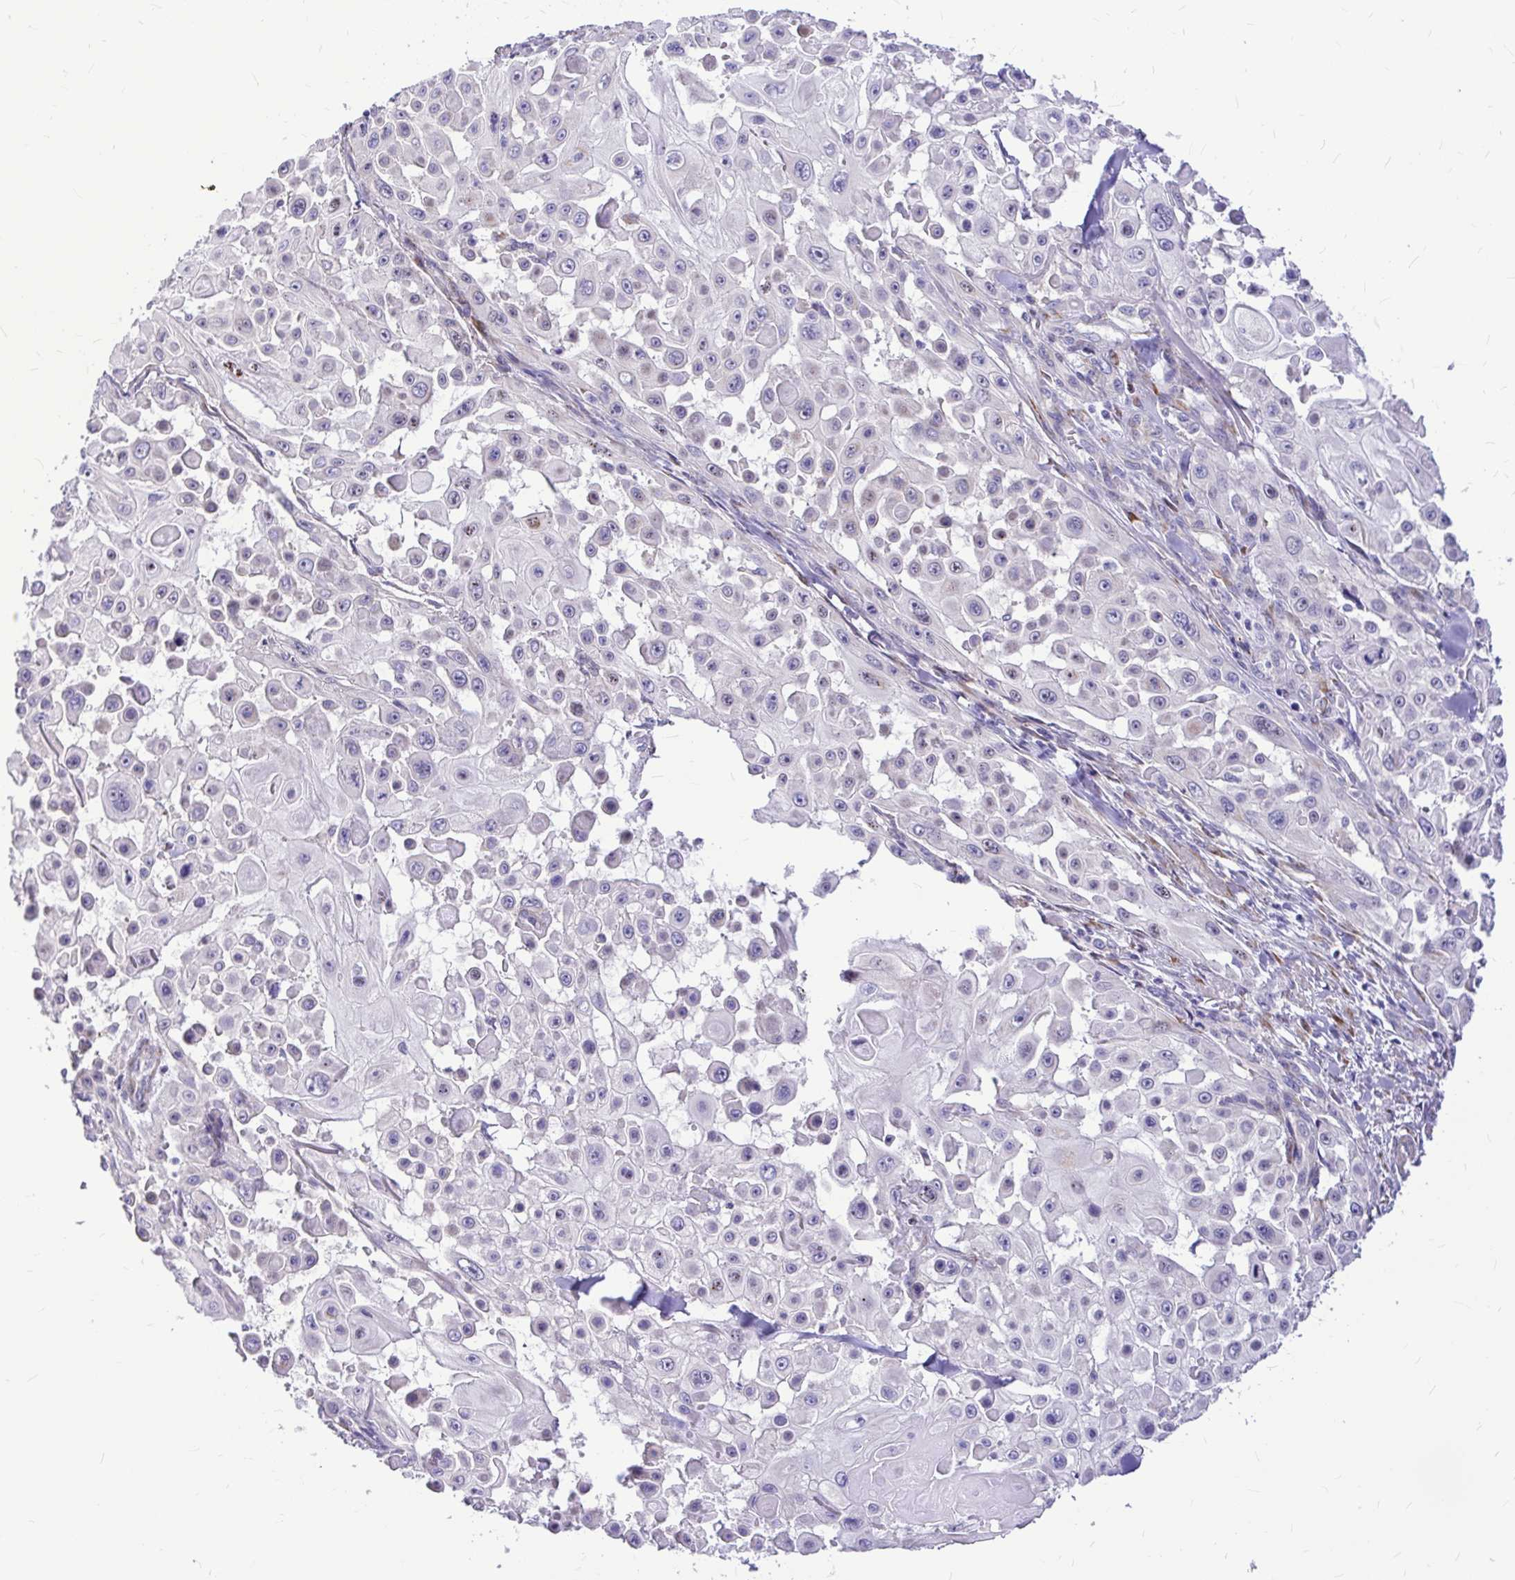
{"staining": {"intensity": "negative", "quantity": "none", "location": "none"}, "tissue": "skin cancer", "cell_type": "Tumor cells", "image_type": "cancer", "snomed": [{"axis": "morphology", "description": "Squamous cell carcinoma, NOS"}, {"axis": "topography", "description": "Skin"}], "caption": "An IHC photomicrograph of skin squamous cell carcinoma is shown. There is no staining in tumor cells of skin squamous cell carcinoma.", "gene": "GABBR2", "patient": {"sex": "male", "age": 91}}